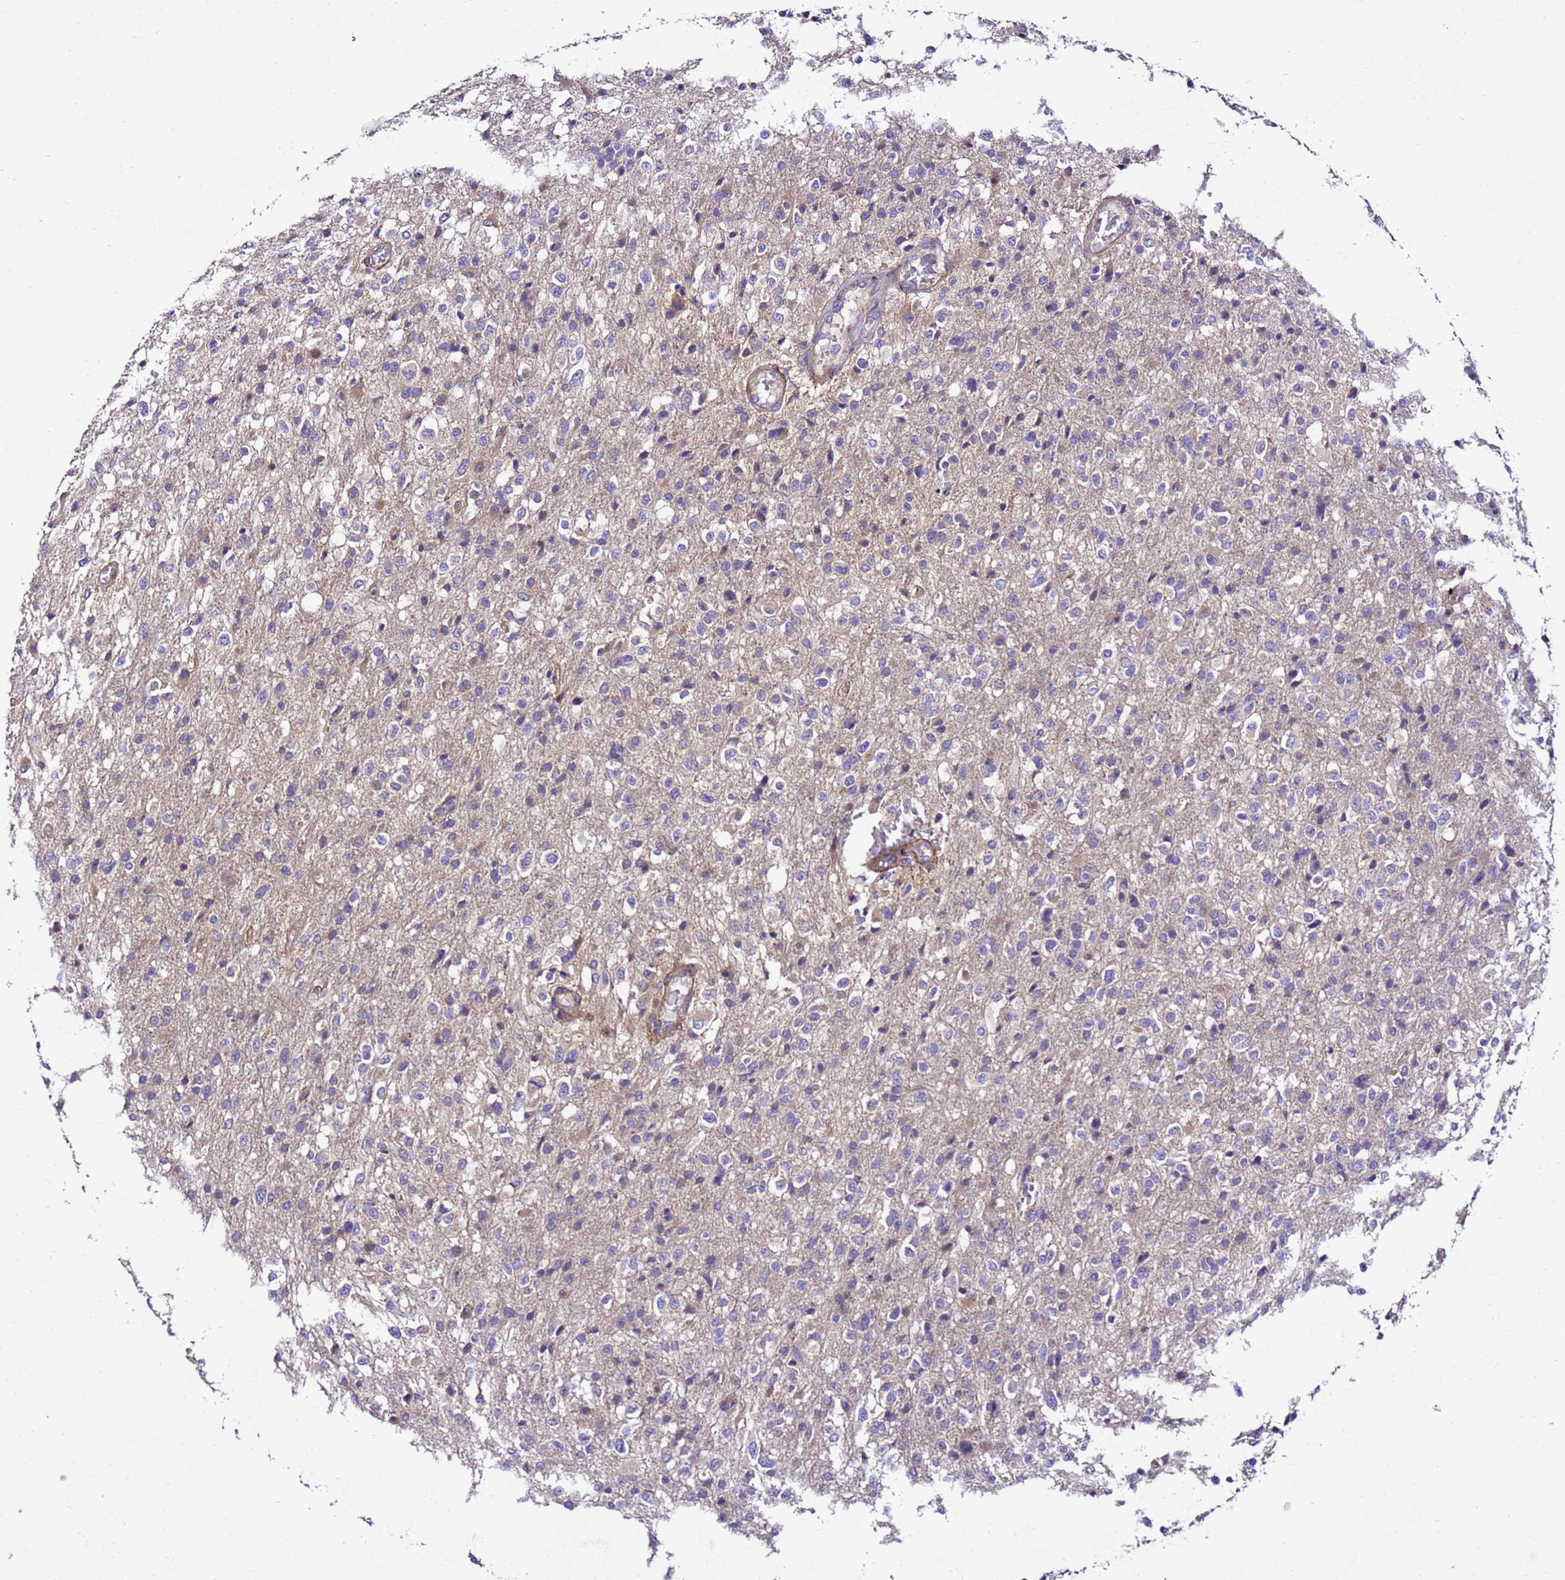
{"staining": {"intensity": "negative", "quantity": "none", "location": "none"}, "tissue": "glioma", "cell_type": "Tumor cells", "image_type": "cancer", "snomed": [{"axis": "morphology", "description": "Glioma, malignant, High grade"}, {"axis": "topography", "description": "Brain"}], "caption": "DAB immunohistochemical staining of glioma demonstrates no significant expression in tumor cells.", "gene": "ZNF417", "patient": {"sex": "female", "age": 74}}